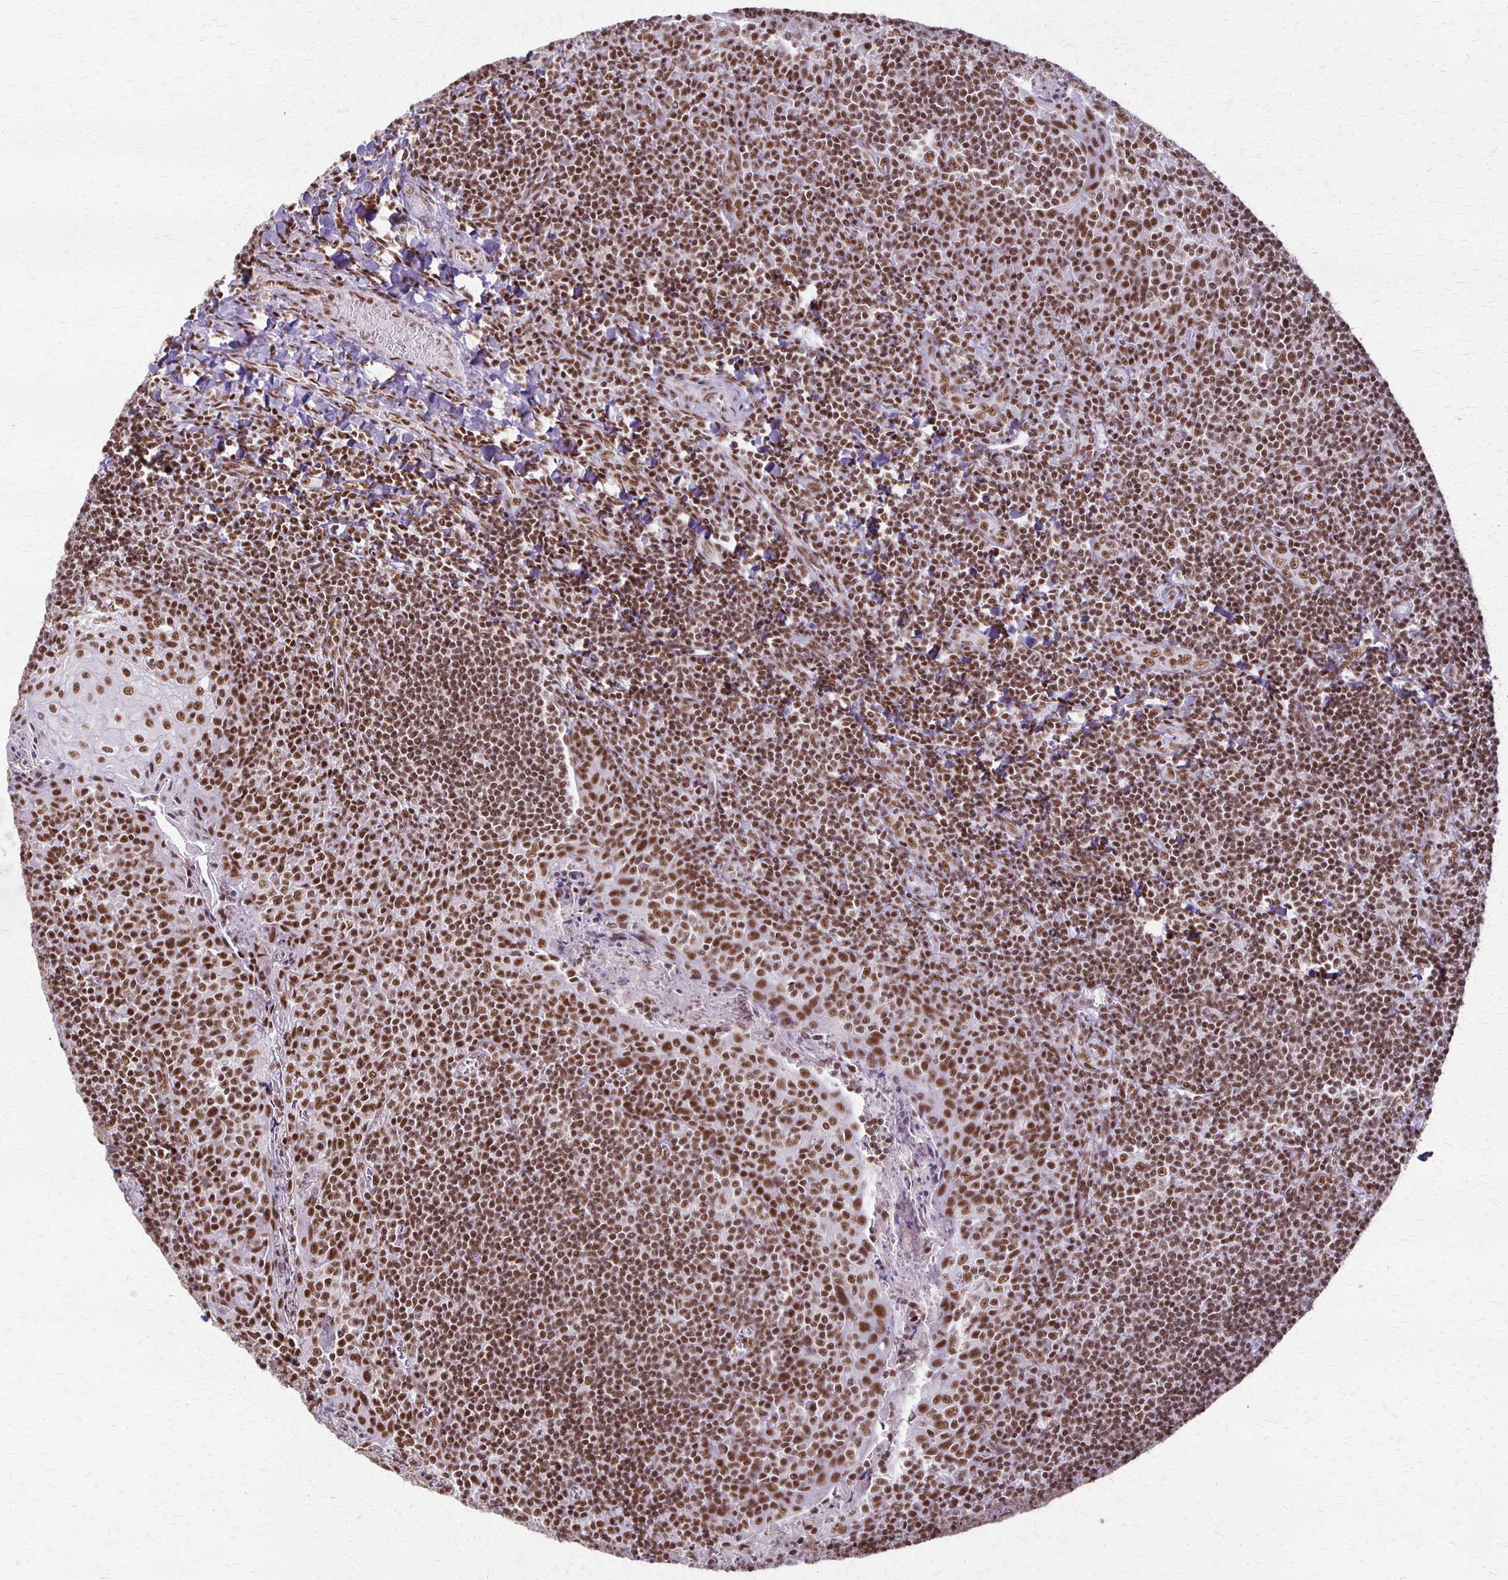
{"staining": {"intensity": "strong", "quantity": ">75%", "location": "nuclear"}, "tissue": "tonsil", "cell_type": "Germinal center cells", "image_type": "normal", "snomed": [{"axis": "morphology", "description": "Normal tissue, NOS"}, {"axis": "morphology", "description": "Inflammation, NOS"}, {"axis": "topography", "description": "Tonsil"}], "caption": "About >75% of germinal center cells in benign human tonsil display strong nuclear protein positivity as visualized by brown immunohistochemical staining.", "gene": "XRCC6", "patient": {"sex": "female", "age": 31}}